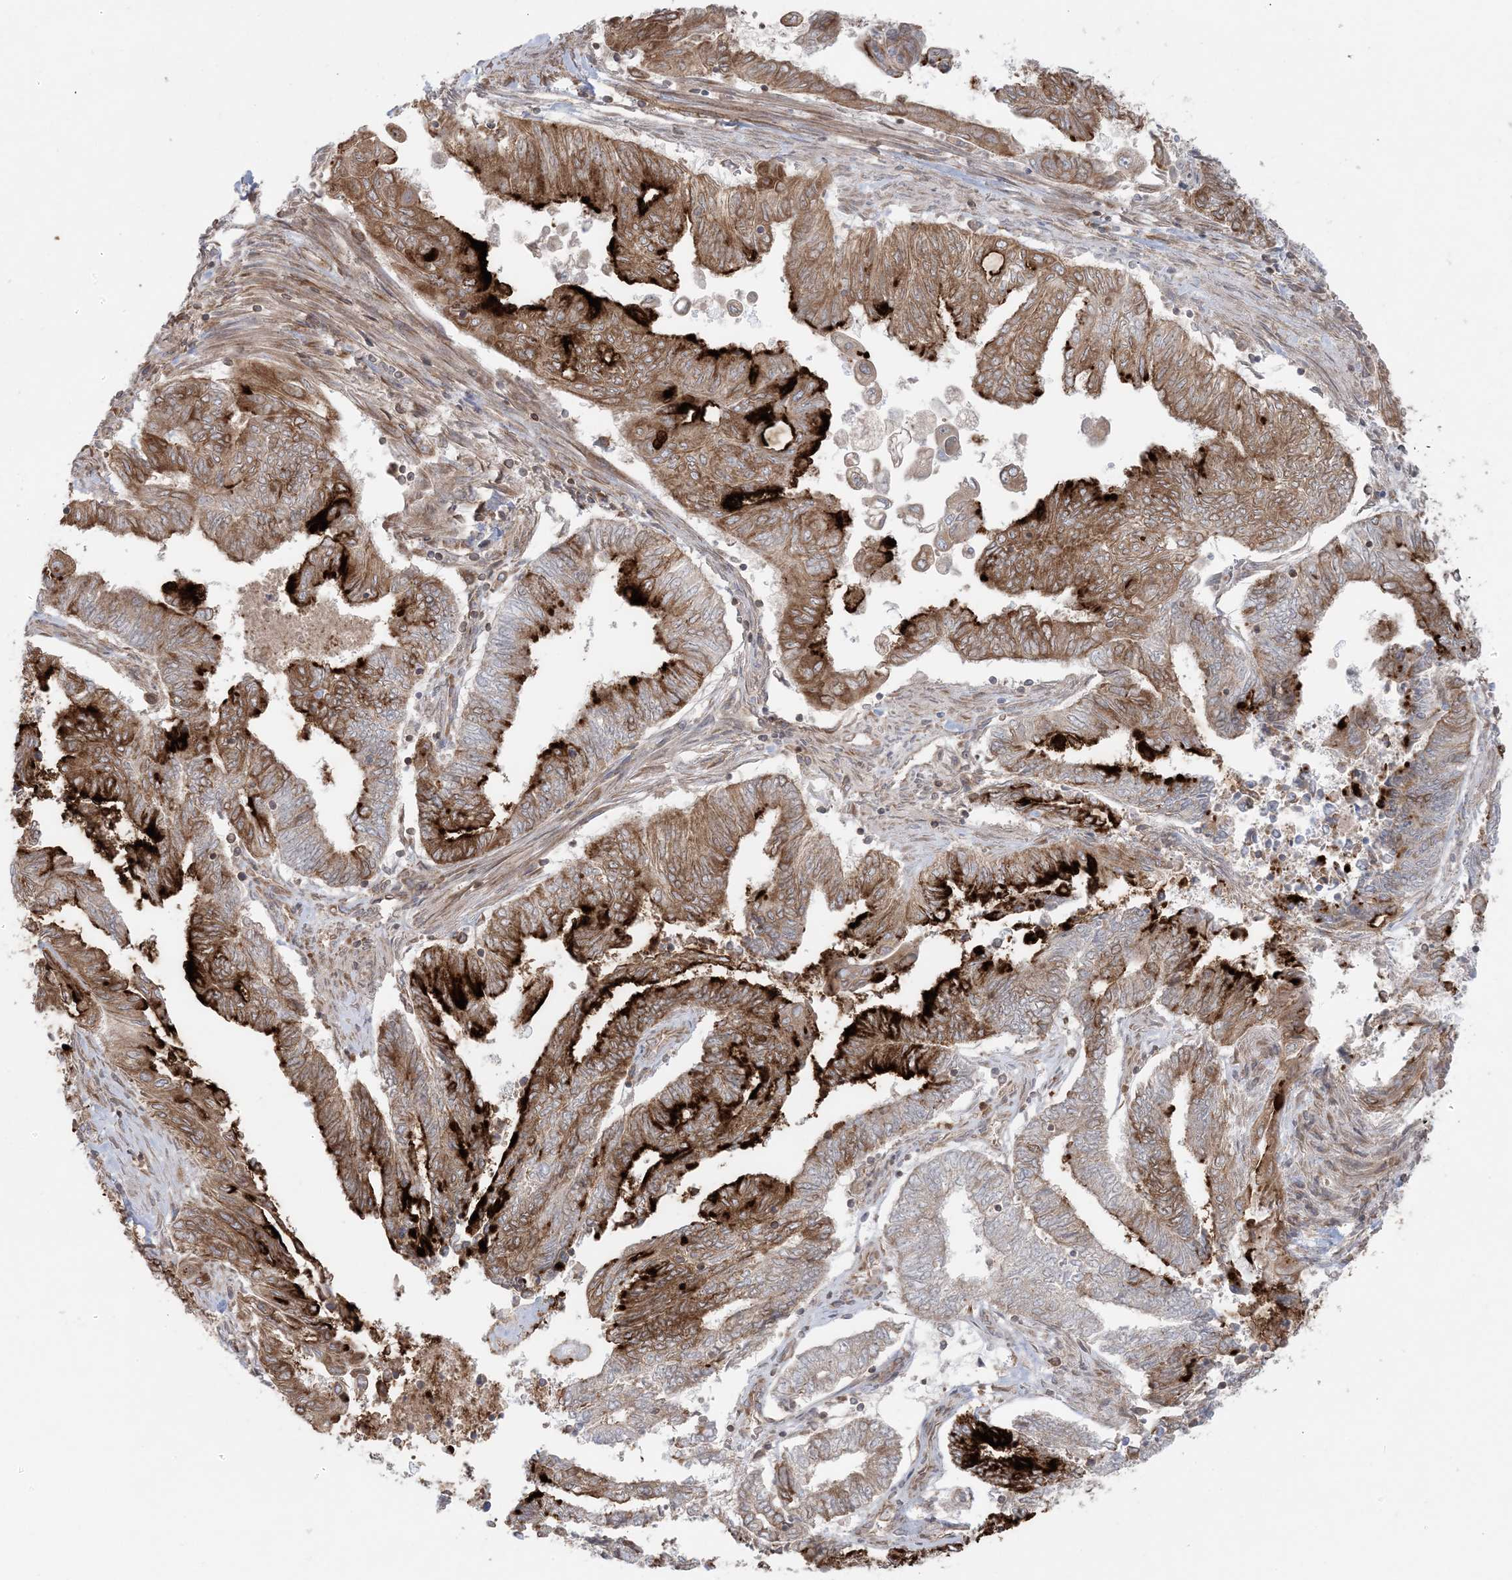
{"staining": {"intensity": "strong", "quantity": ">75%", "location": "cytoplasmic/membranous"}, "tissue": "endometrial cancer", "cell_type": "Tumor cells", "image_type": "cancer", "snomed": [{"axis": "morphology", "description": "Adenocarcinoma, NOS"}, {"axis": "topography", "description": "Uterus"}, {"axis": "topography", "description": "Endometrium"}], "caption": "Immunohistochemistry micrograph of human endometrial cancer stained for a protein (brown), which reveals high levels of strong cytoplasmic/membranous staining in about >75% of tumor cells.", "gene": "UBXN4", "patient": {"sex": "female", "age": 70}}